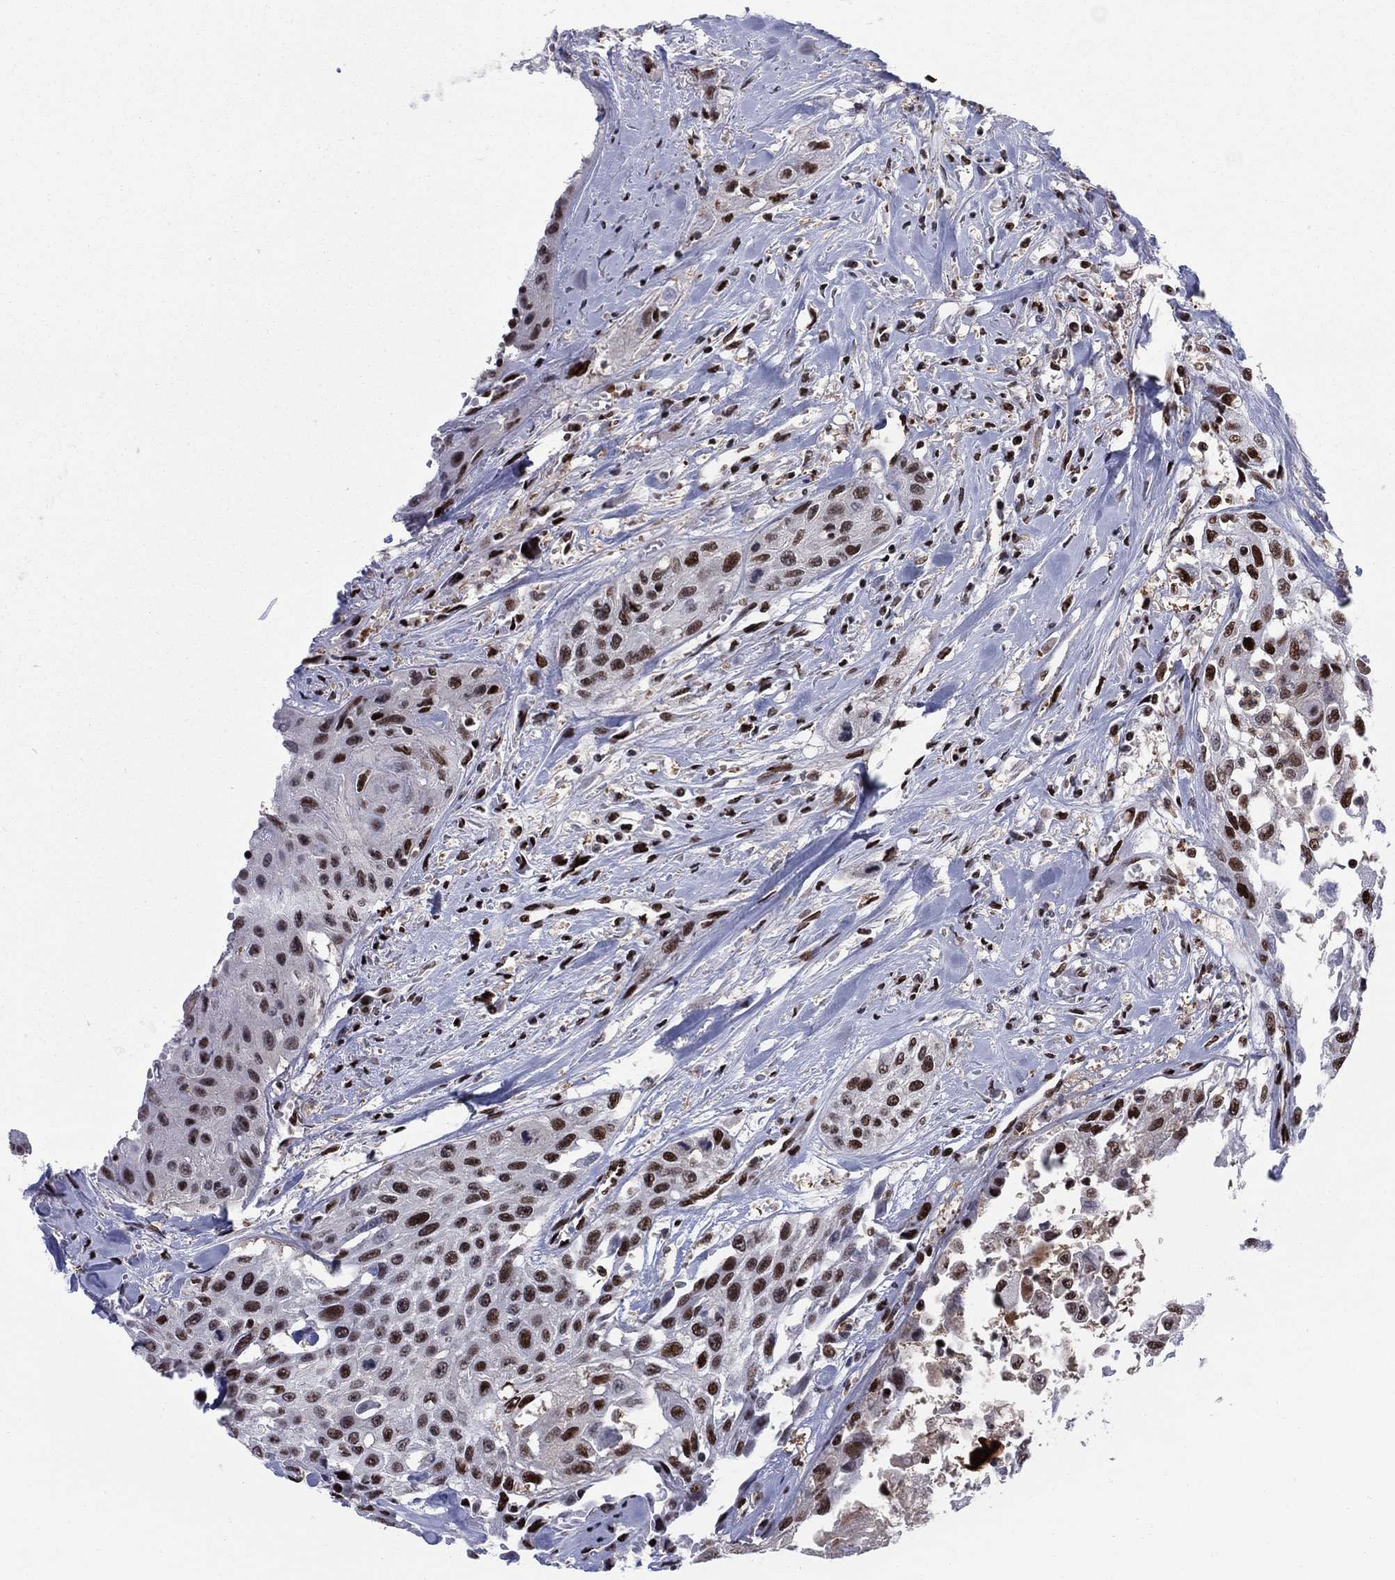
{"staining": {"intensity": "strong", "quantity": "25%-75%", "location": "nuclear"}, "tissue": "head and neck cancer", "cell_type": "Tumor cells", "image_type": "cancer", "snomed": [{"axis": "morphology", "description": "Normal tissue, NOS"}, {"axis": "morphology", "description": "Squamous cell carcinoma, NOS"}, {"axis": "topography", "description": "Oral tissue"}, {"axis": "topography", "description": "Peripheral nerve tissue"}, {"axis": "topography", "description": "Head-Neck"}], "caption": "Head and neck squamous cell carcinoma was stained to show a protein in brown. There is high levels of strong nuclear expression in approximately 25%-75% of tumor cells.", "gene": "ZNHIT3", "patient": {"sex": "female", "age": 59}}